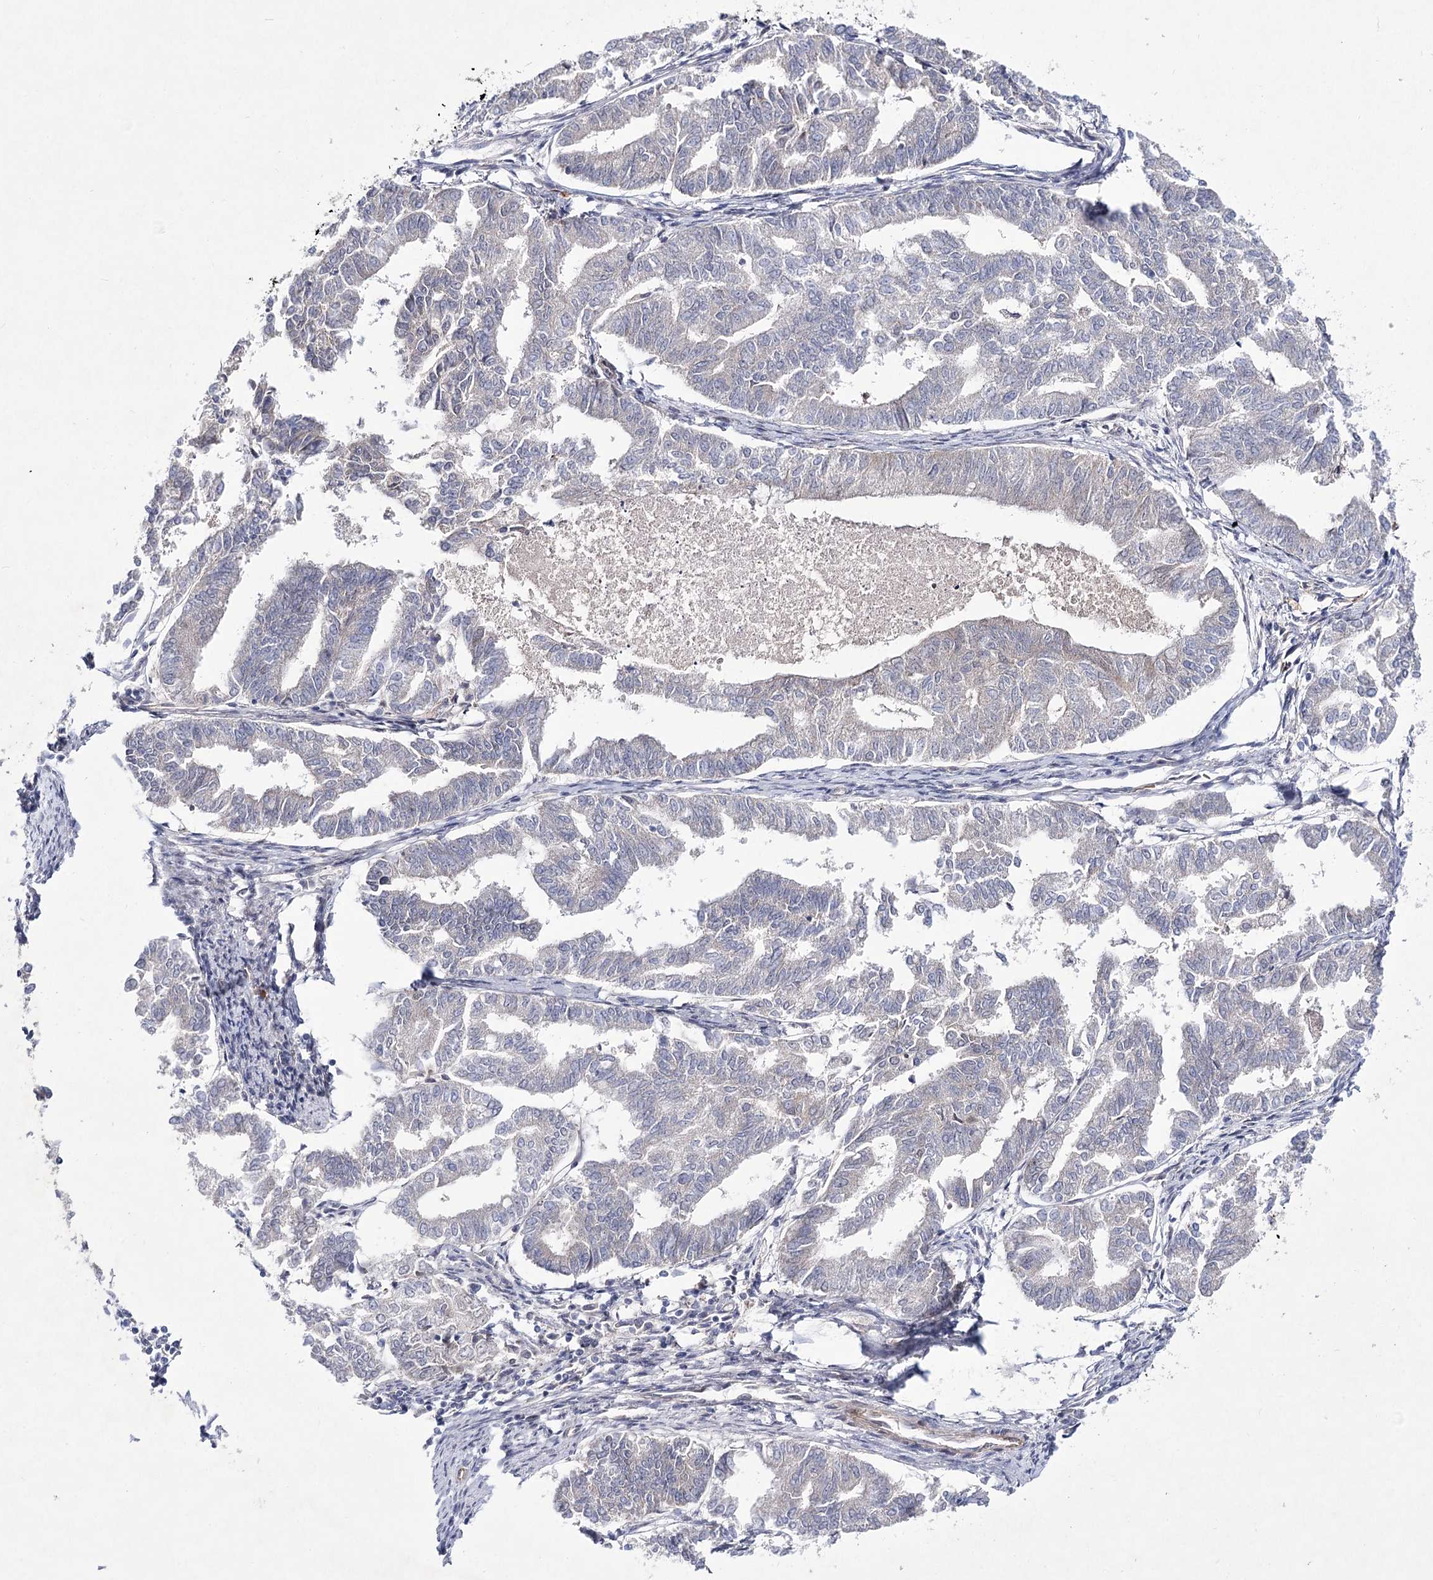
{"staining": {"intensity": "negative", "quantity": "none", "location": "none"}, "tissue": "endometrial cancer", "cell_type": "Tumor cells", "image_type": "cancer", "snomed": [{"axis": "morphology", "description": "Adenocarcinoma, NOS"}, {"axis": "topography", "description": "Endometrium"}], "caption": "Immunohistochemistry (IHC) of human endometrial adenocarcinoma shows no expression in tumor cells.", "gene": "ARHGAP32", "patient": {"sex": "female", "age": 79}}